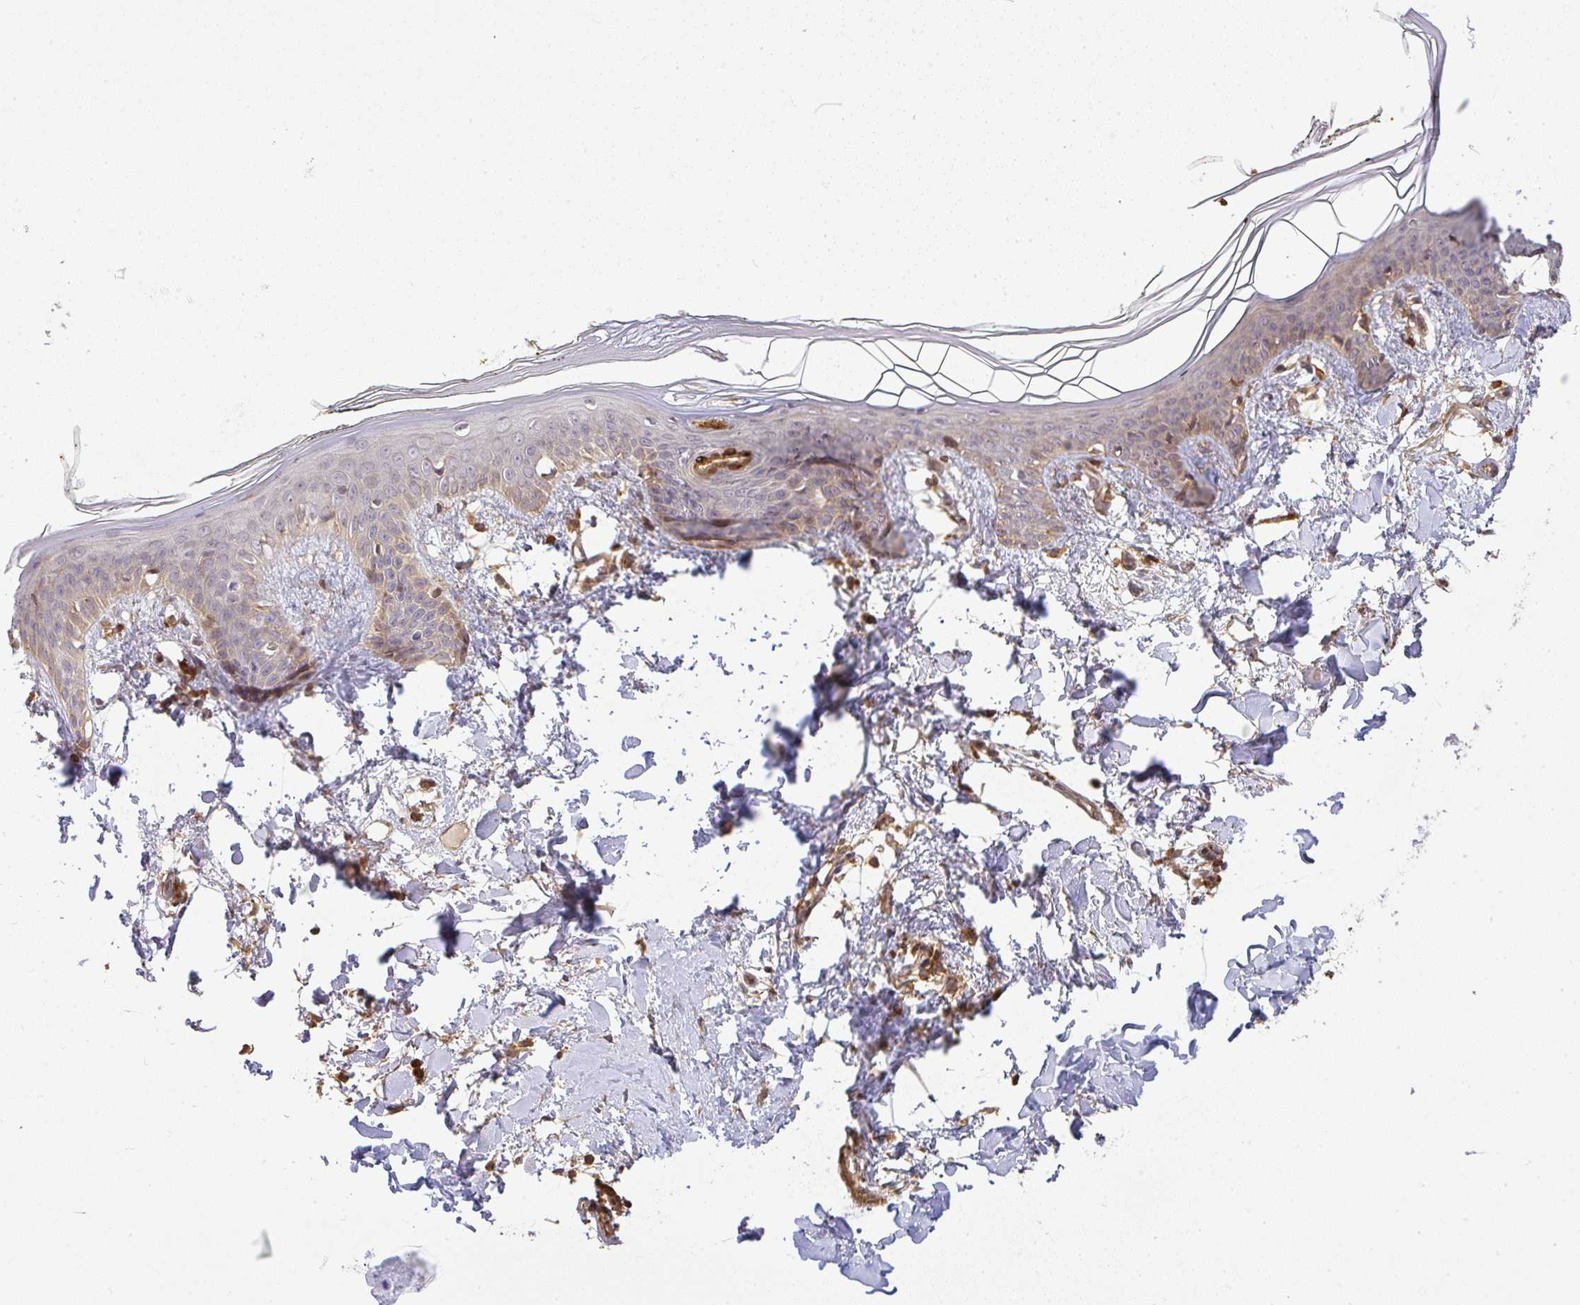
{"staining": {"intensity": "moderate", "quantity": ">75%", "location": "cytoplasmic/membranous"}, "tissue": "skin", "cell_type": "Fibroblasts", "image_type": "normal", "snomed": [{"axis": "morphology", "description": "Normal tissue, NOS"}, {"axis": "topography", "description": "Skin"}], "caption": "Brown immunohistochemical staining in benign human skin demonstrates moderate cytoplasmic/membranous staining in about >75% of fibroblasts.", "gene": "FAM153A", "patient": {"sex": "female", "age": 34}}